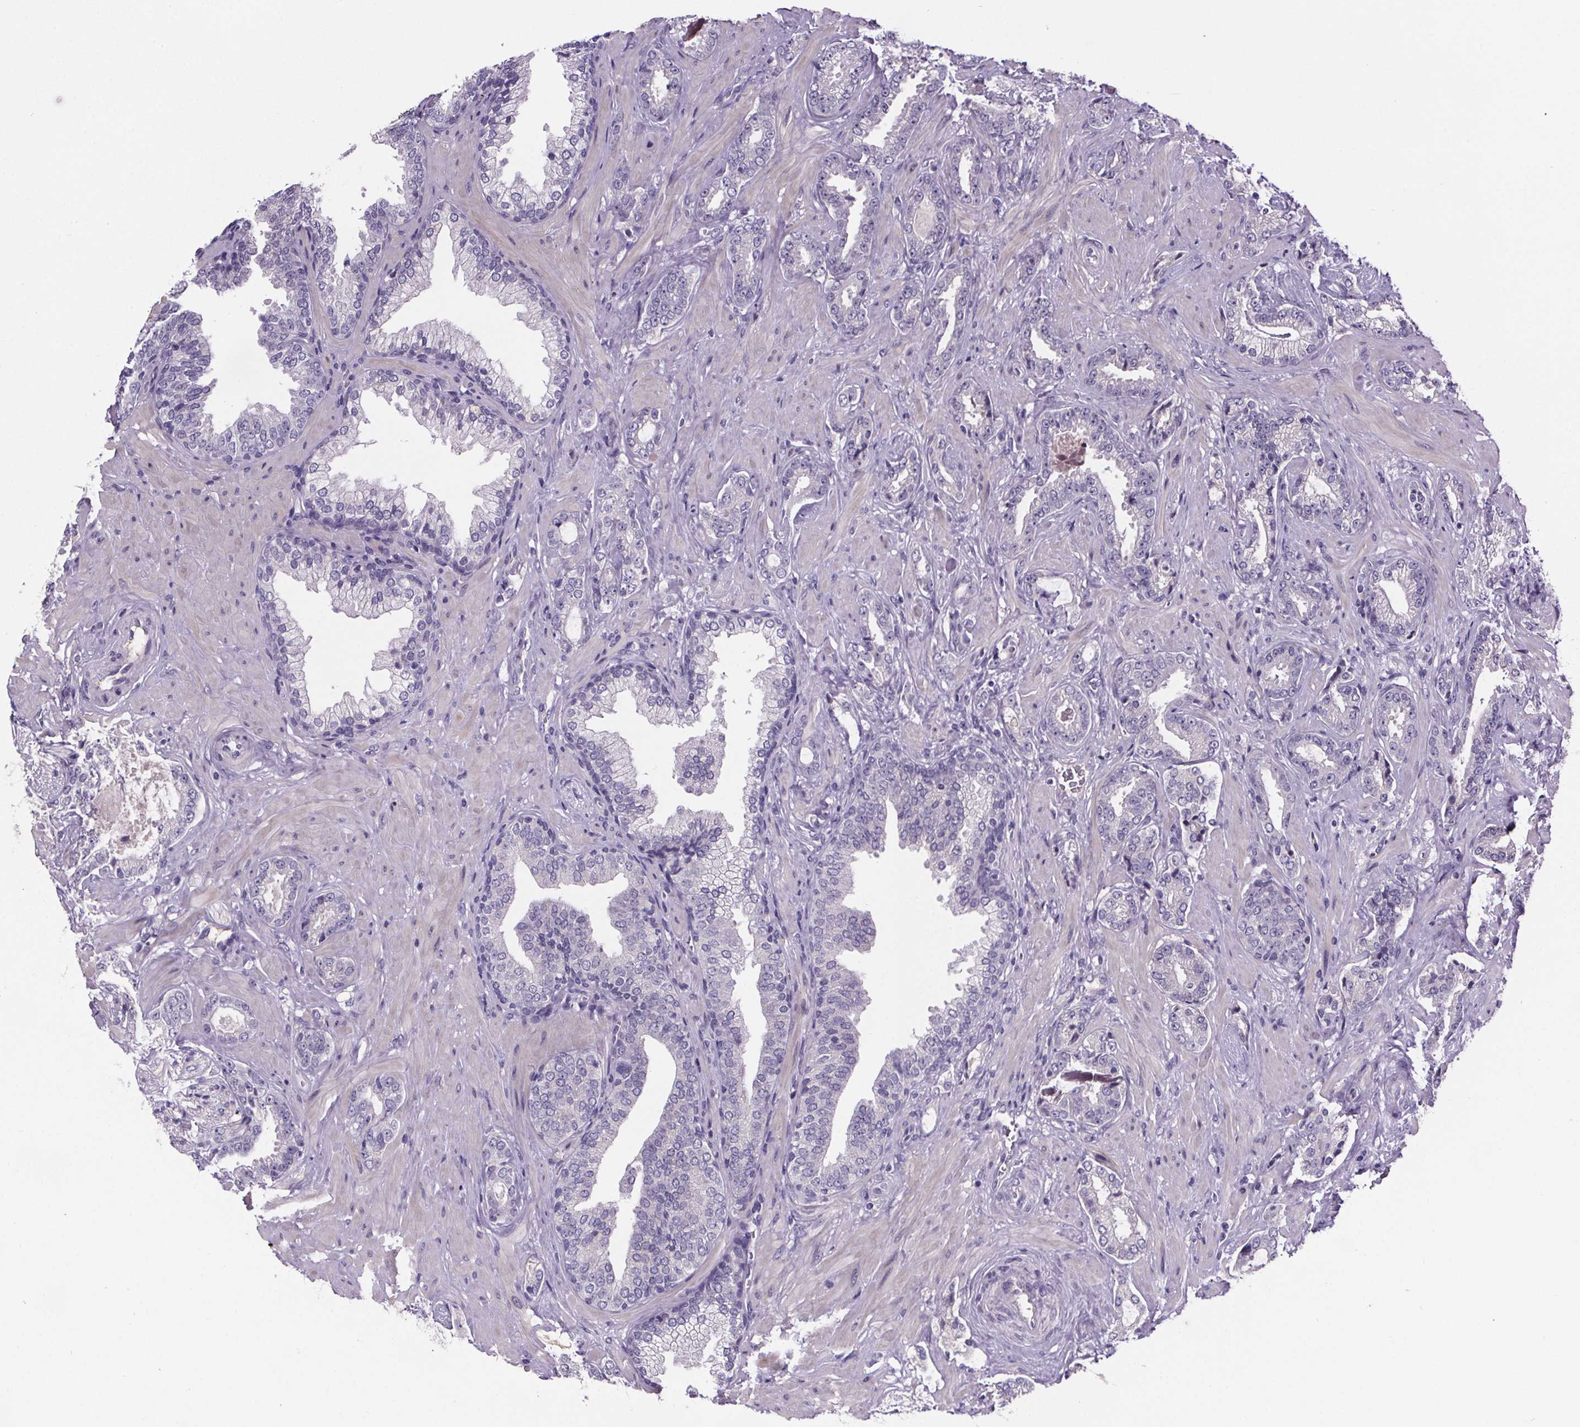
{"staining": {"intensity": "negative", "quantity": "none", "location": "none"}, "tissue": "prostate cancer", "cell_type": "Tumor cells", "image_type": "cancer", "snomed": [{"axis": "morphology", "description": "Adenocarcinoma, Low grade"}, {"axis": "topography", "description": "Prostate"}], "caption": "Immunohistochemical staining of prostate adenocarcinoma (low-grade) demonstrates no significant staining in tumor cells.", "gene": "CUBN", "patient": {"sex": "male", "age": 61}}